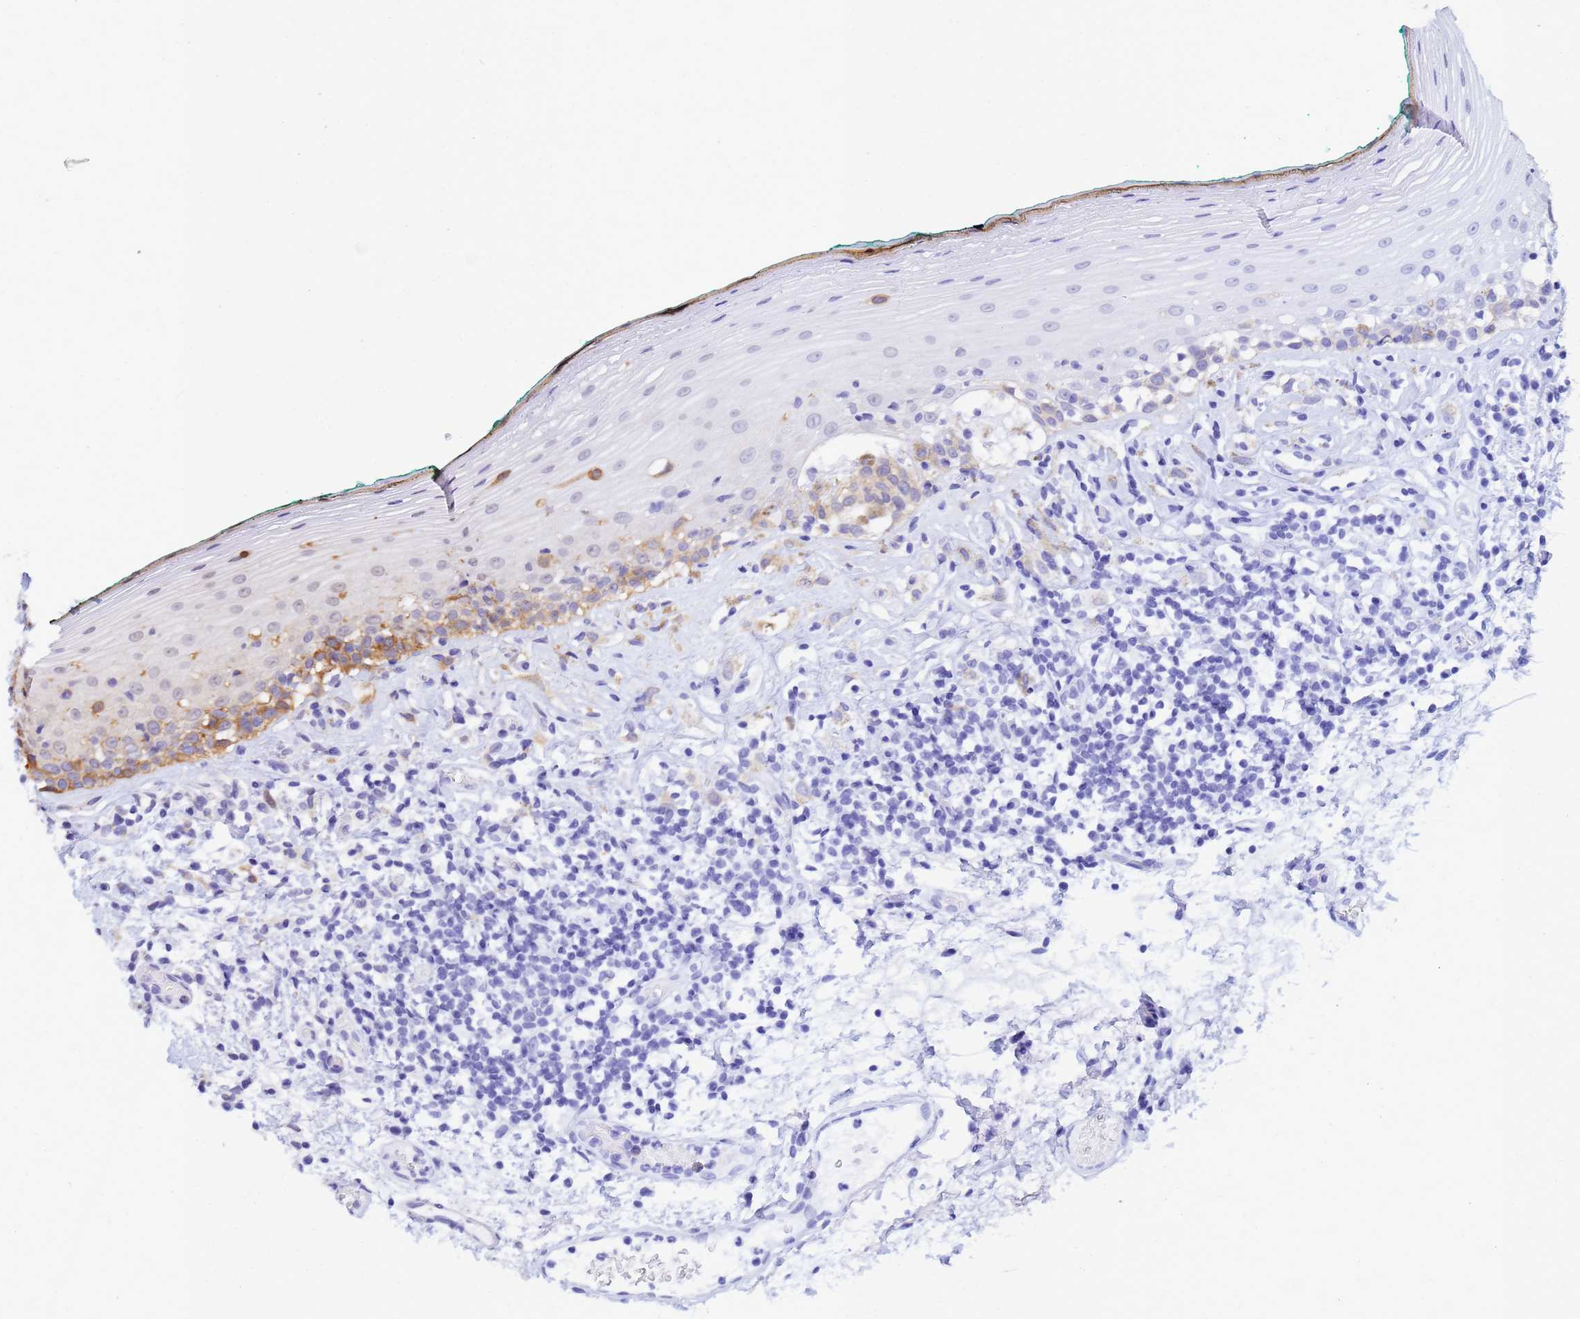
{"staining": {"intensity": "moderate", "quantity": "<25%", "location": "cytoplasmic/membranous,nuclear"}, "tissue": "oral mucosa", "cell_type": "Squamous epithelial cells", "image_type": "normal", "snomed": [{"axis": "morphology", "description": "Normal tissue, NOS"}, {"axis": "topography", "description": "Oral tissue"}], "caption": "The image shows a brown stain indicating the presence of a protein in the cytoplasmic/membranous,nuclear of squamous epithelial cells in oral mucosa. The protein is stained brown, and the nuclei are stained in blue (DAB IHC with brightfield microscopy, high magnification).", "gene": "TRIP6", "patient": {"sex": "female", "age": 83}}